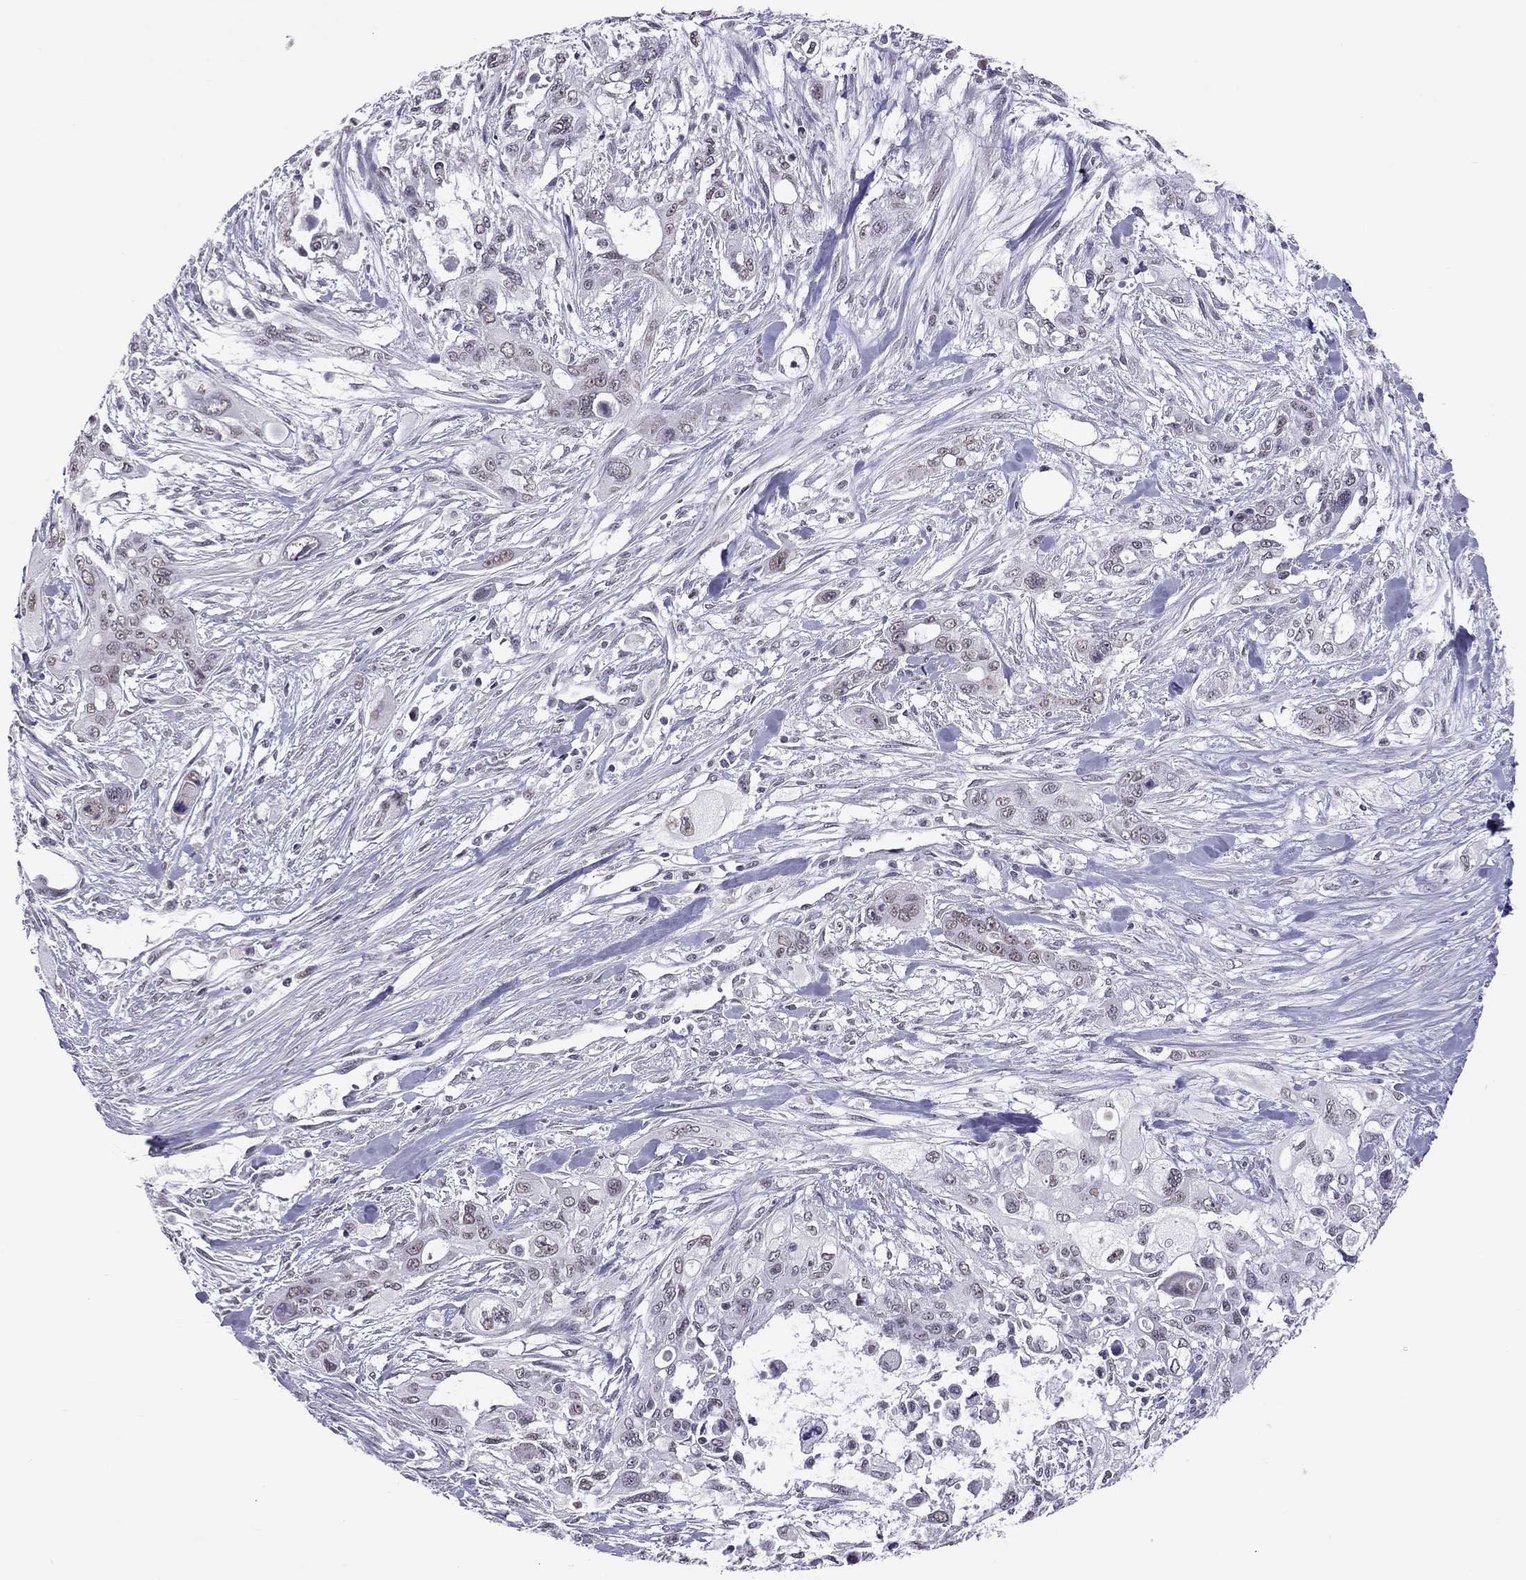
{"staining": {"intensity": "moderate", "quantity": "<25%", "location": "nuclear"}, "tissue": "pancreatic cancer", "cell_type": "Tumor cells", "image_type": "cancer", "snomed": [{"axis": "morphology", "description": "Adenocarcinoma, NOS"}, {"axis": "topography", "description": "Pancreas"}], "caption": "A photomicrograph of pancreatic cancer stained for a protein reveals moderate nuclear brown staining in tumor cells.", "gene": "PPP1R3A", "patient": {"sex": "male", "age": 47}}